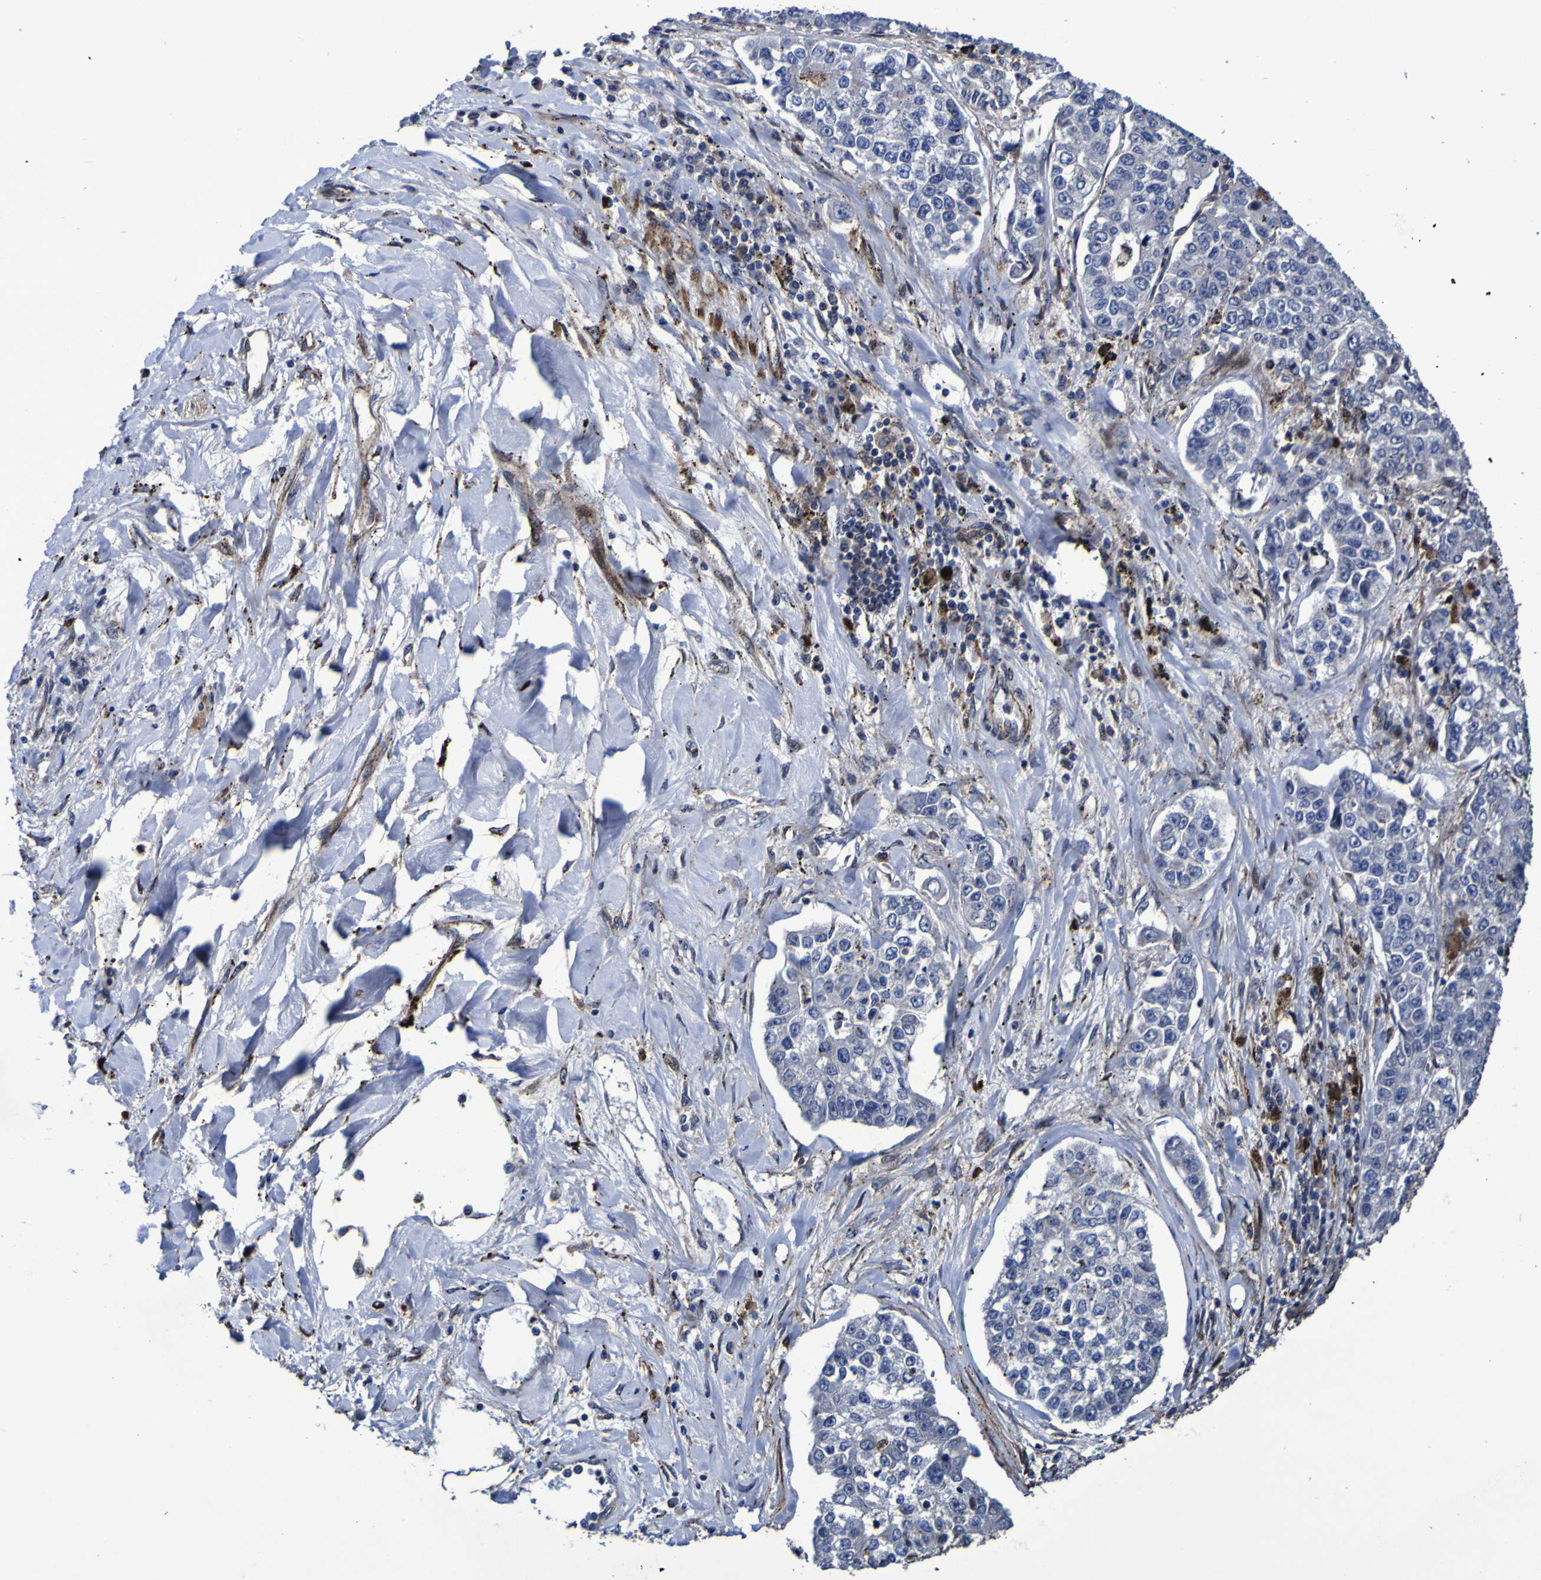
{"staining": {"intensity": "negative", "quantity": "none", "location": "none"}, "tissue": "lung cancer", "cell_type": "Tumor cells", "image_type": "cancer", "snomed": [{"axis": "morphology", "description": "Adenocarcinoma, NOS"}, {"axis": "topography", "description": "Lung"}], "caption": "High magnification brightfield microscopy of lung cancer stained with DAB (brown) and counterstained with hematoxylin (blue): tumor cells show no significant staining.", "gene": "MGLL", "patient": {"sex": "male", "age": 49}}